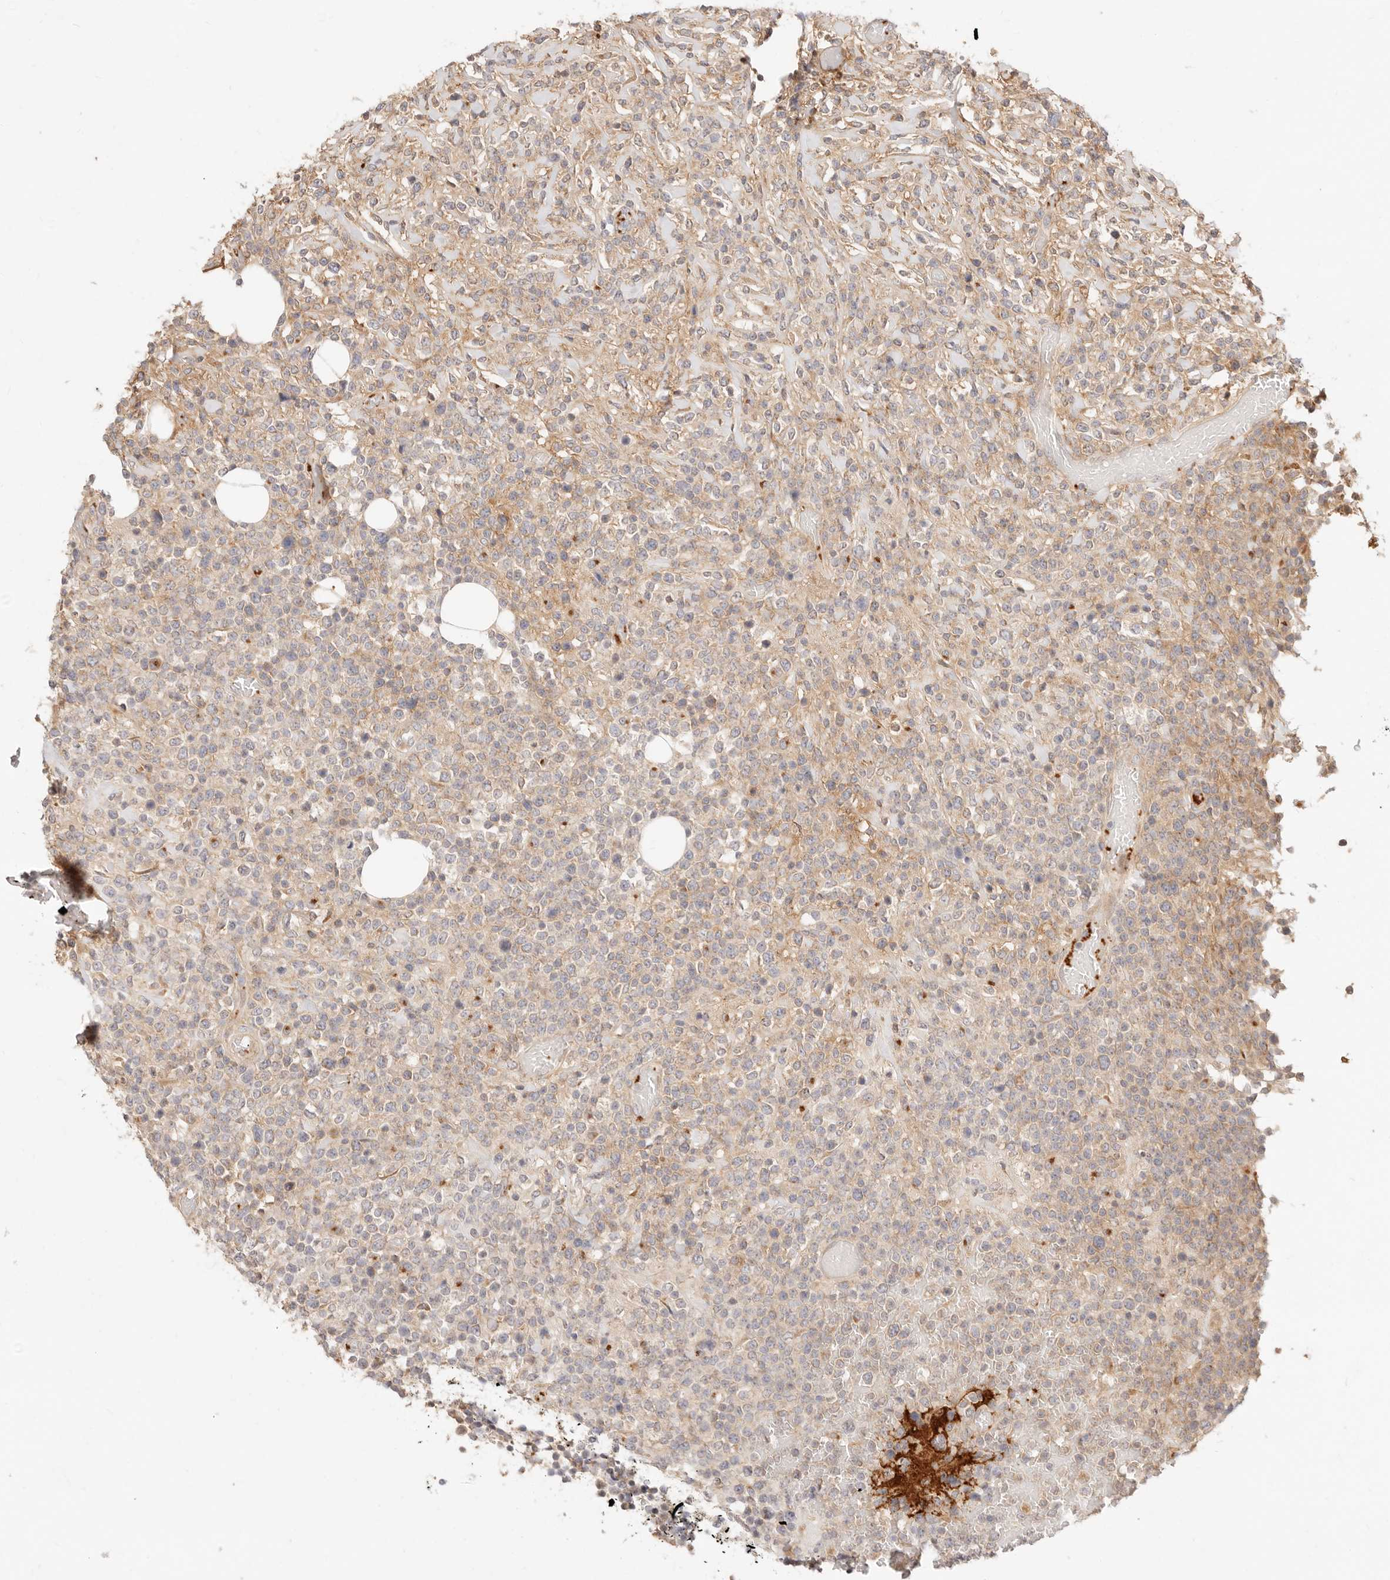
{"staining": {"intensity": "weak", "quantity": "25%-75%", "location": "cytoplasmic/membranous"}, "tissue": "lymphoma", "cell_type": "Tumor cells", "image_type": "cancer", "snomed": [{"axis": "morphology", "description": "Malignant lymphoma, non-Hodgkin's type, High grade"}, {"axis": "topography", "description": "Colon"}], "caption": "The image displays immunohistochemical staining of malignant lymphoma, non-Hodgkin's type (high-grade). There is weak cytoplasmic/membranous staining is seen in about 25%-75% of tumor cells.", "gene": "UBXN10", "patient": {"sex": "female", "age": 53}}